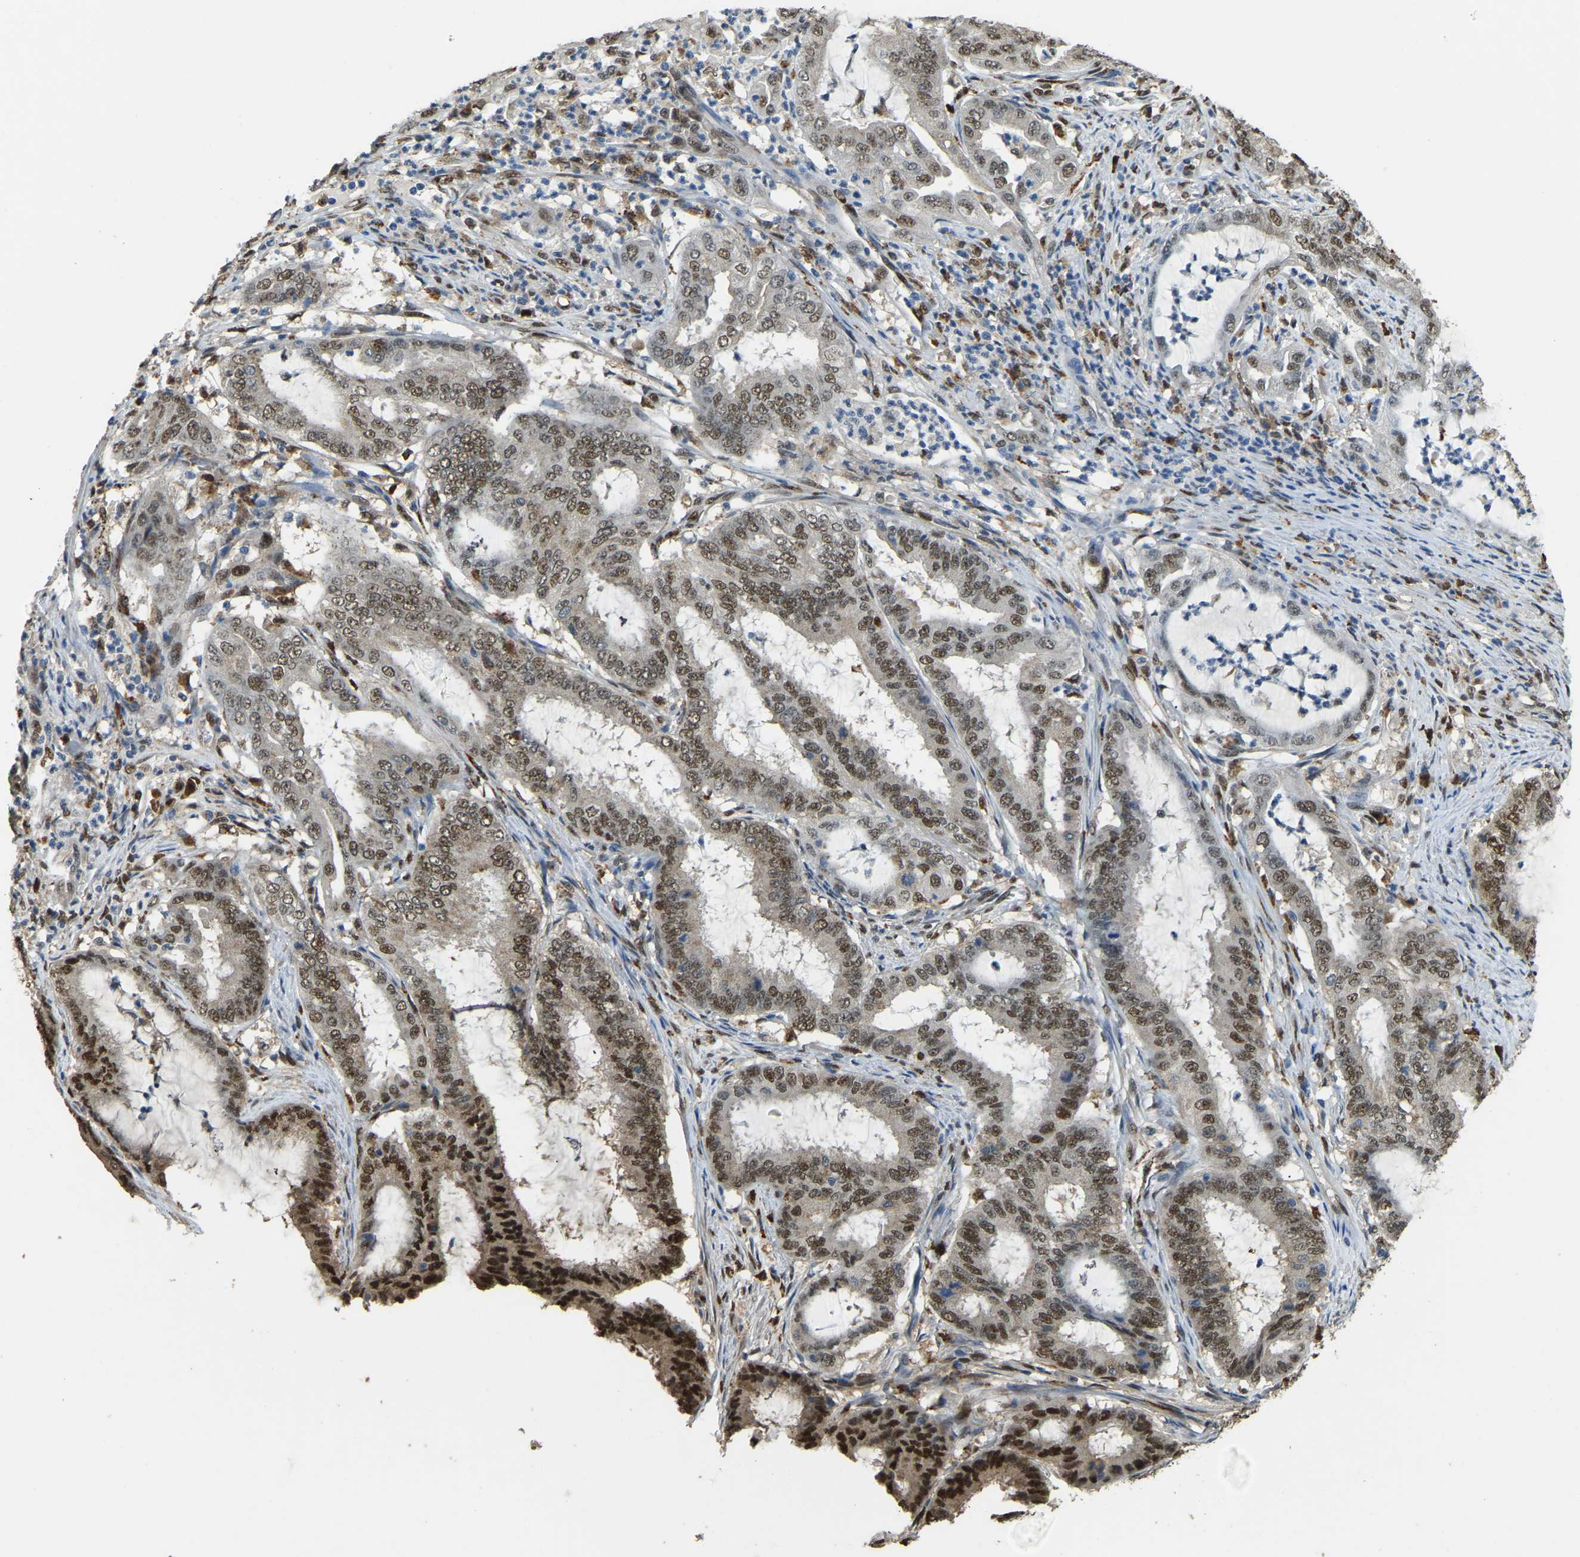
{"staining": {"intensity": "strong", "quantity": ">75%", "location": "cytoplasmic/membranous,nuclear"}, "tissue": "endometrial cancer", "cell_type": "Tumor cells", "image_type": "cancer", "snomed": [{"axis": "morphology", "description": "Adenocarcinoma, NOS"}, {"axis": "topography", "description": "Endometrium"}], "caption": "IHC of human endometrial cancer (adenocarcinoma) reveals high levels of strong cytoplasmic/membranous and nuclear staining in about >75% of tumor cells.", "gene": "NANS", "patient": {"sex": "female", "age": 51}}